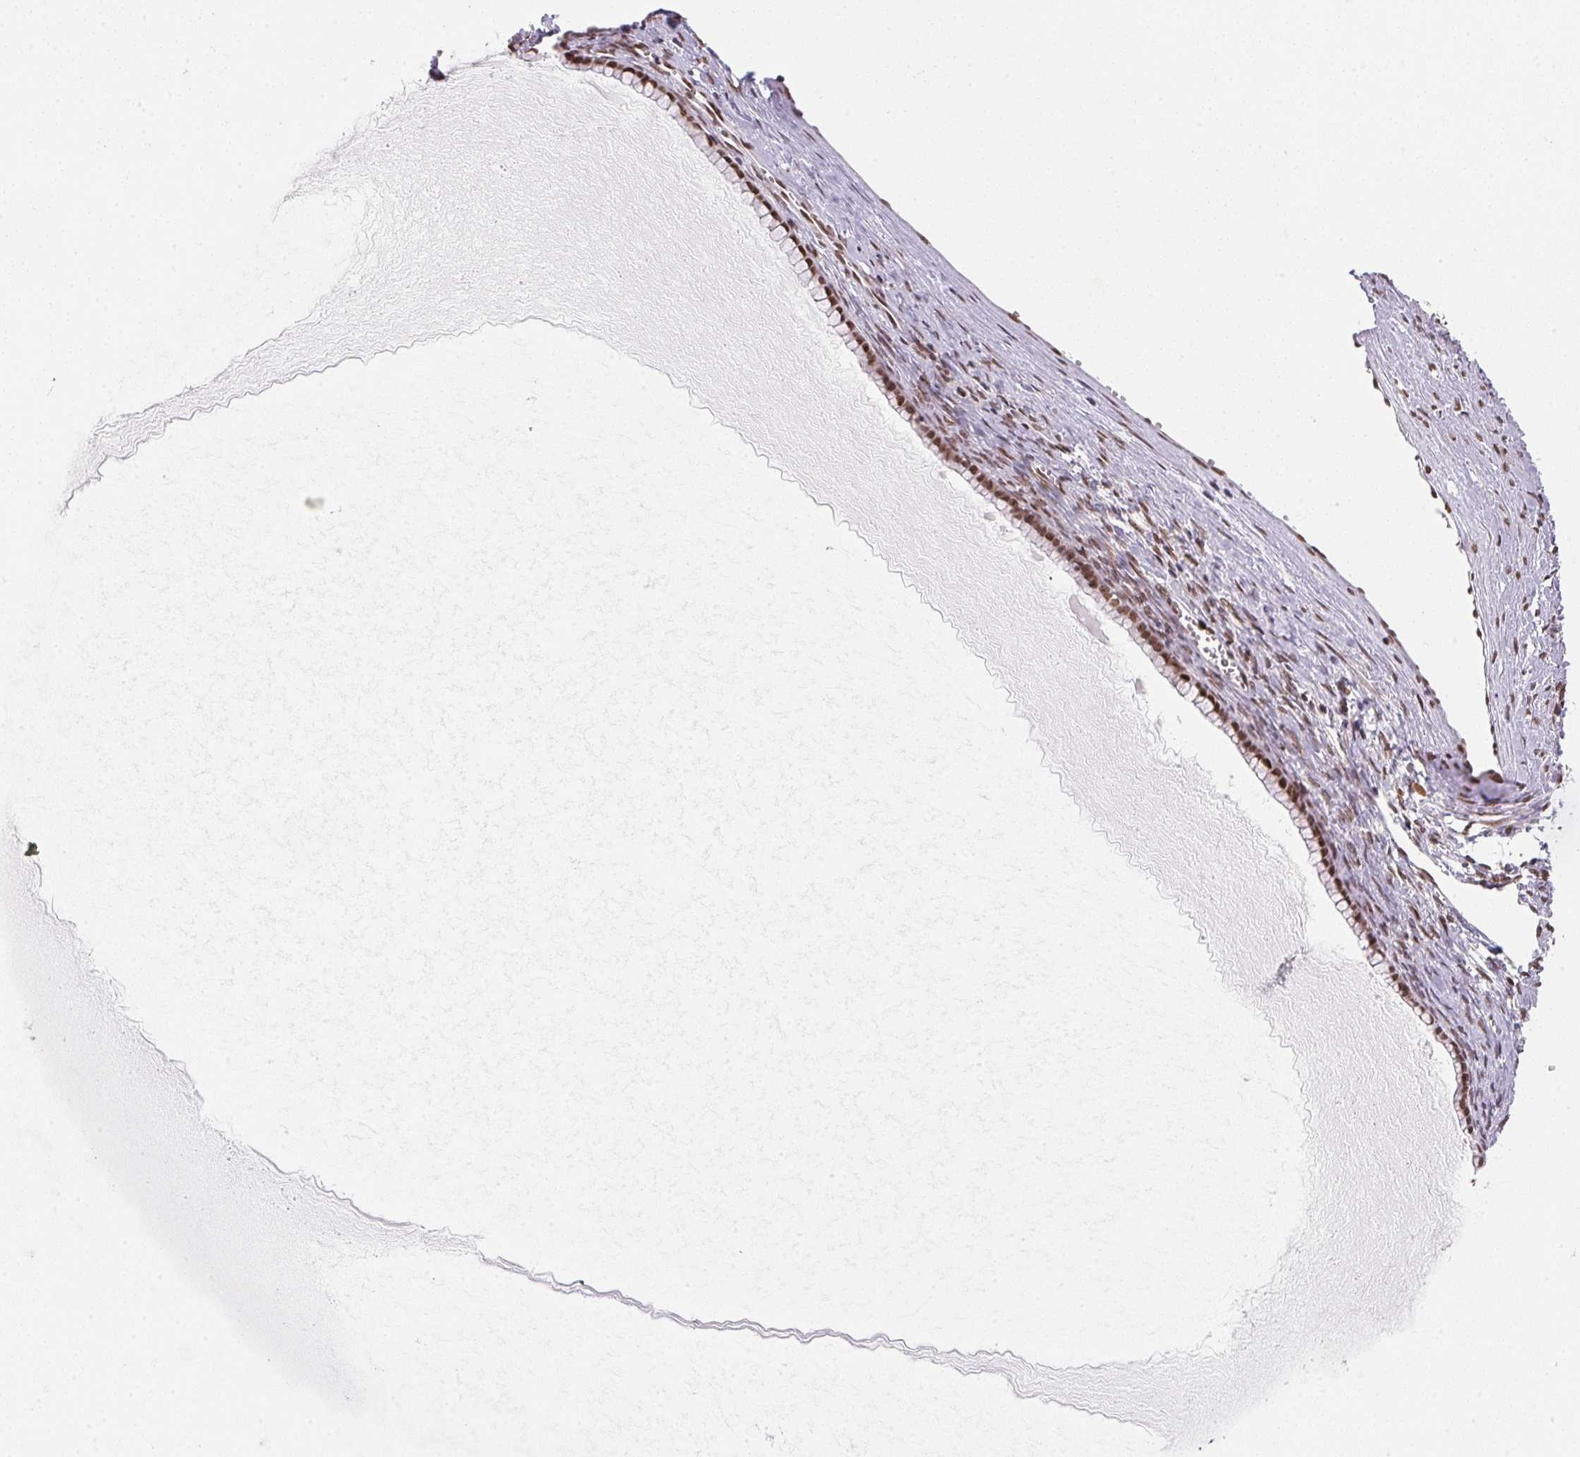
{"staining": {"intensity": "moderate", "quantity": ">75%", "location": "nuclear"}, "tissue": "ovarian cancer", "cell_type": "Tumor cells", "image_type": "cancer", "snomed": [{"axis": "morphology", "description": "Cystadenocarcinoma, mucinous, NOS"}, {"axis": "topography", "description": "Ovary"}], "caption": "Protein analysis of ovarian cancer (mucinous cystadenocarcinoma) tissue displays moderate nuclear positivity in approximately >75% of tumor cells.", "gene": "SAP30BP", "patient": {"sex": "female", "age": 41}}